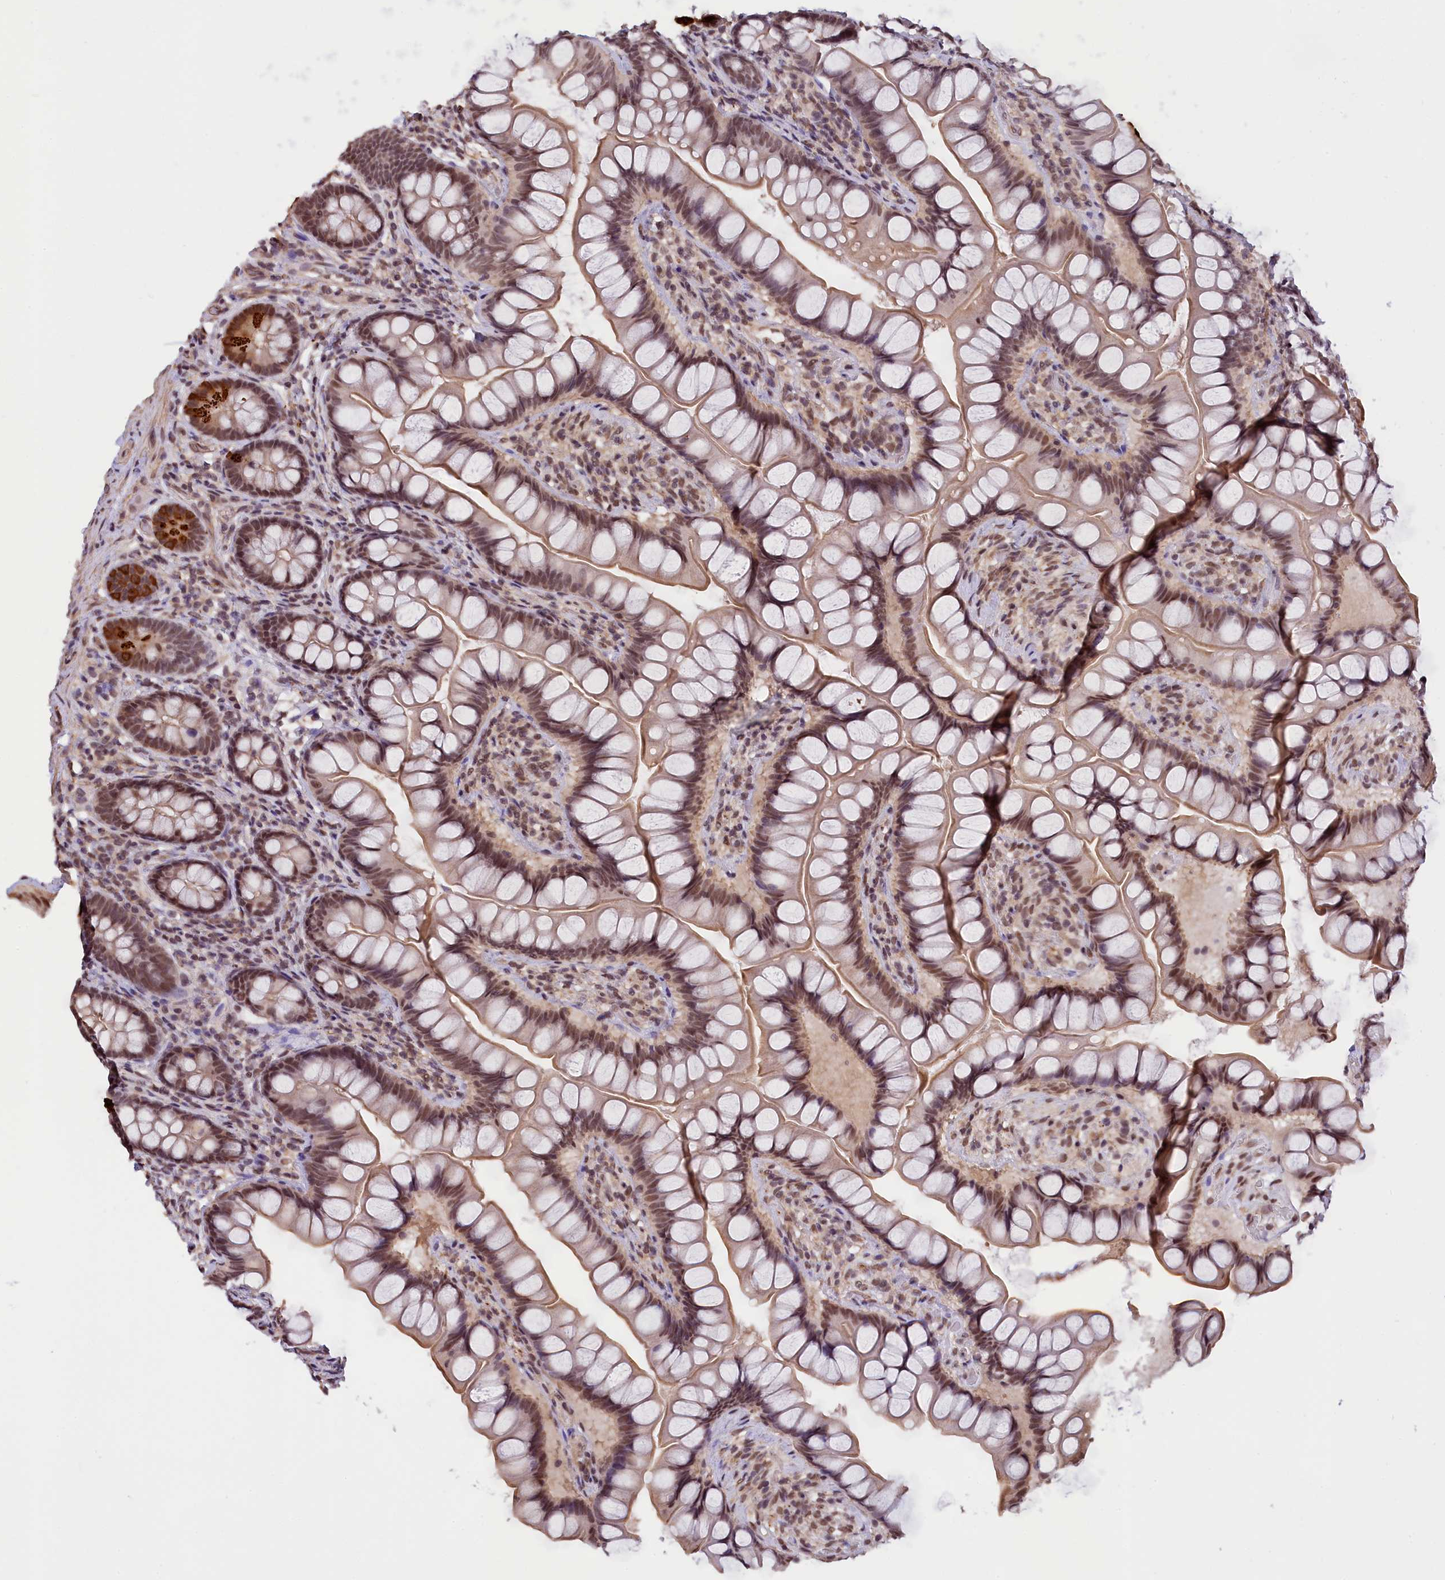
{"staining": {"intensity": "moderate", "quantity": ">75%", "location": "cytoplasmic/membranous,nuclear"}, "tissue": "small intestine", "cell_type": "Glandular cells", "image_type": "normal", "snomed": [{"axis": "morphology", "description": "Normal tissue, NOS"}, {"axis": "topography", "description": "Small intestine"}], "caption": "Small intestine stained for a protein (brown) displays moderate cytoplasmic/membranous,nuclear positive expression in approximately >75% of glandular cells.", "gene": "ZC3H4", "patient": {"sex": "male", "age": 70}}